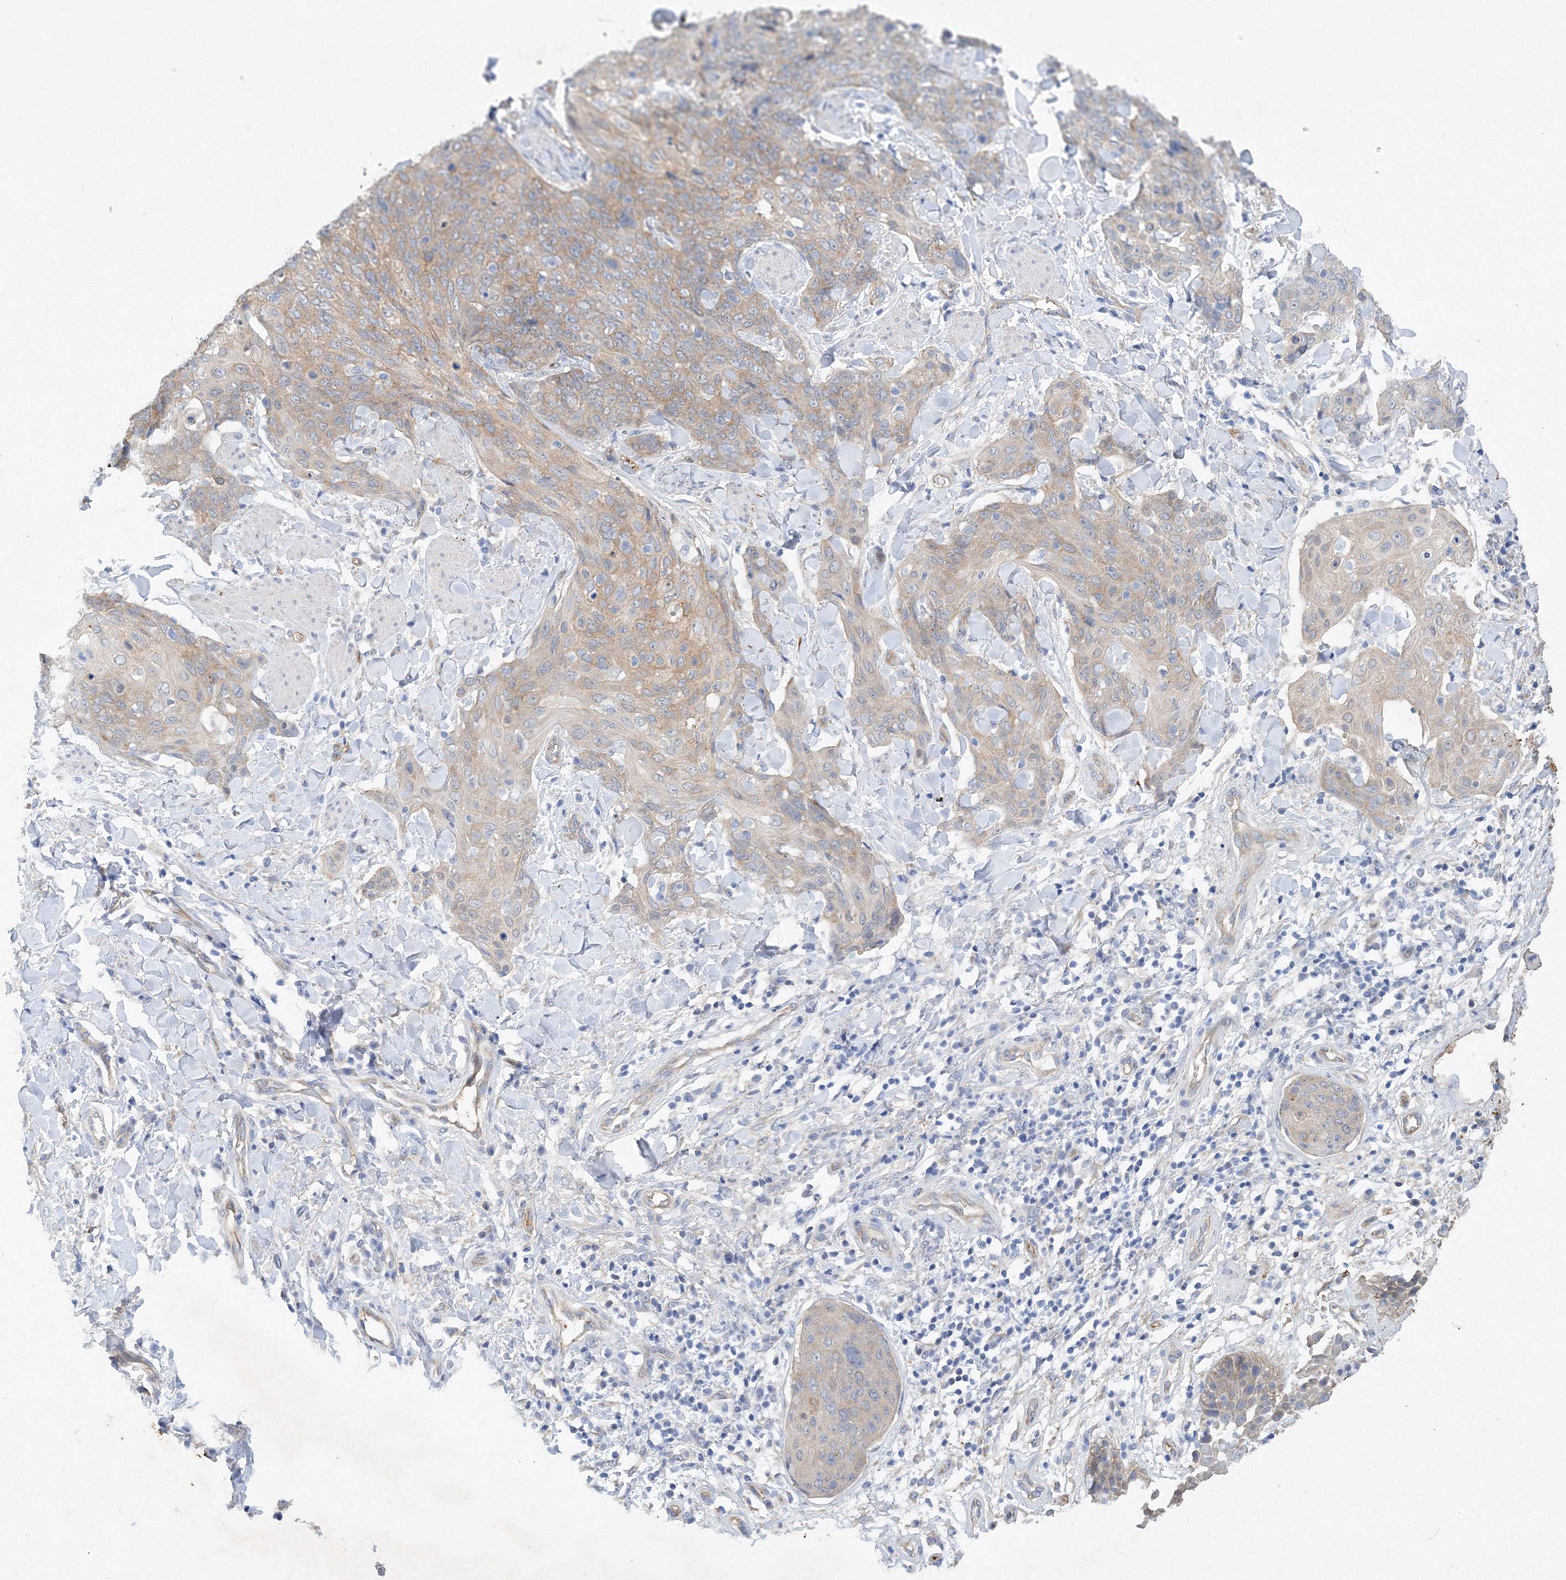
{"staining": {"intensity": "weak", "quantity": "25%-75%", "location": "cytoplasmic/membranous"}, "tissue": "skin cancer", "cell_type": "Tumor cells", "image_type": "cancer", "snomed": [{"axis": "morphology", "description": "Squamous cell carcinoma, NOS"}, {"axis": "topography", "description": "Skin"}, {"axis": "topography", "description": "Vulva"}], "caption": "IHC micrograph of skin cancer (squamous cell carcinoma) stained for a protein (brown), which reveals low levels of weak cytoplasmic/membranous positivity in about 25%-75% of tumor cells.", "gene": "TANC1", "patient": {"sex": "female", "age": 85}}